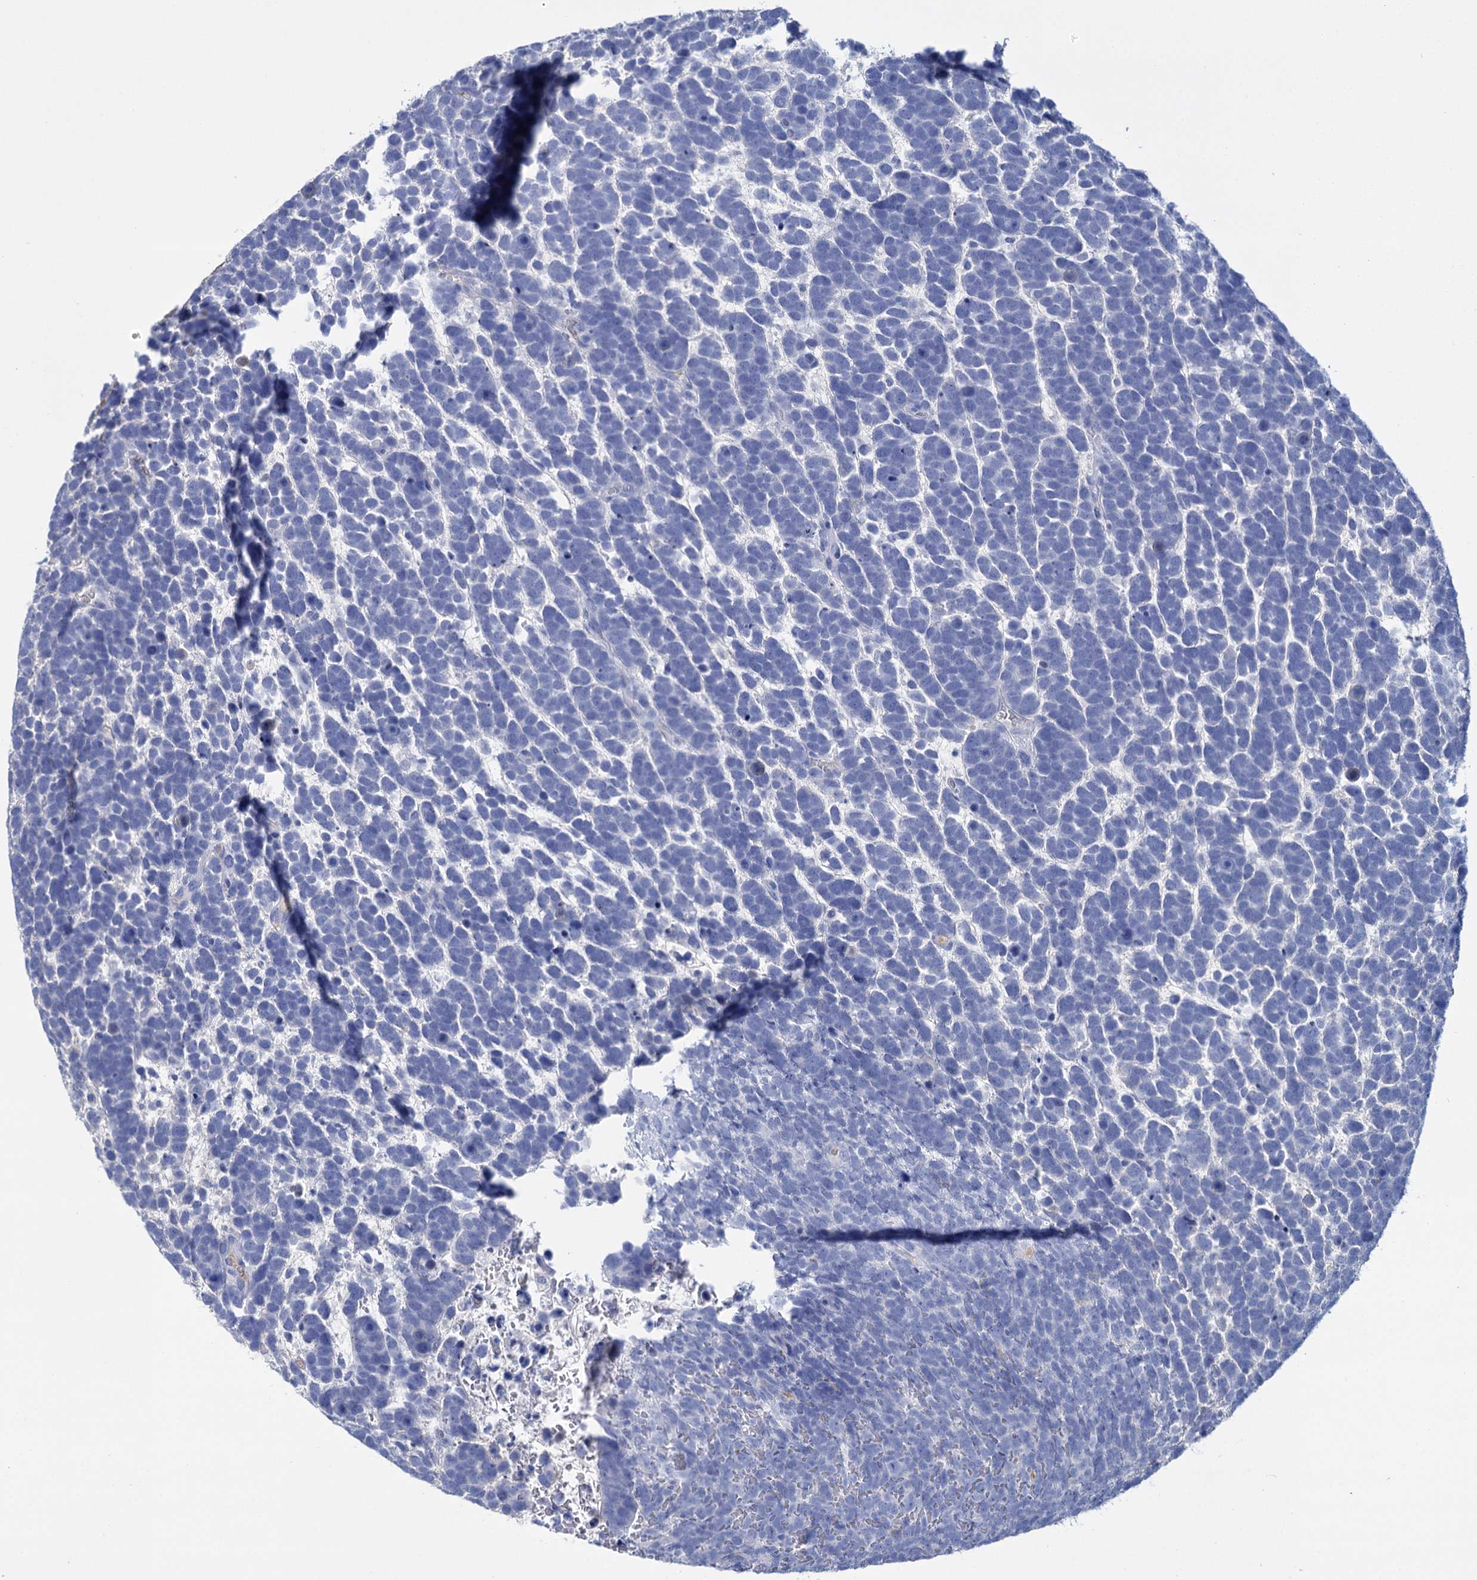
{"staining": {"intensity": "negative", "quantity": "none", "location": "none"}, "tissue": "urothelial cancer", "cell_type": "Tumor cells", "image_type": "cancer", "snomed": [{"axis": "morphology", "description": "Urothelial carcinoma, High grade"}, {"axis": "topography", "description": "Urinary bladder"}], "caption": "Human urothelial cancer stained for a protein using IHC shows no staining in tumor cells.", "gene": "FBXW12", "patient": {"sex": "female", "age": 82}}